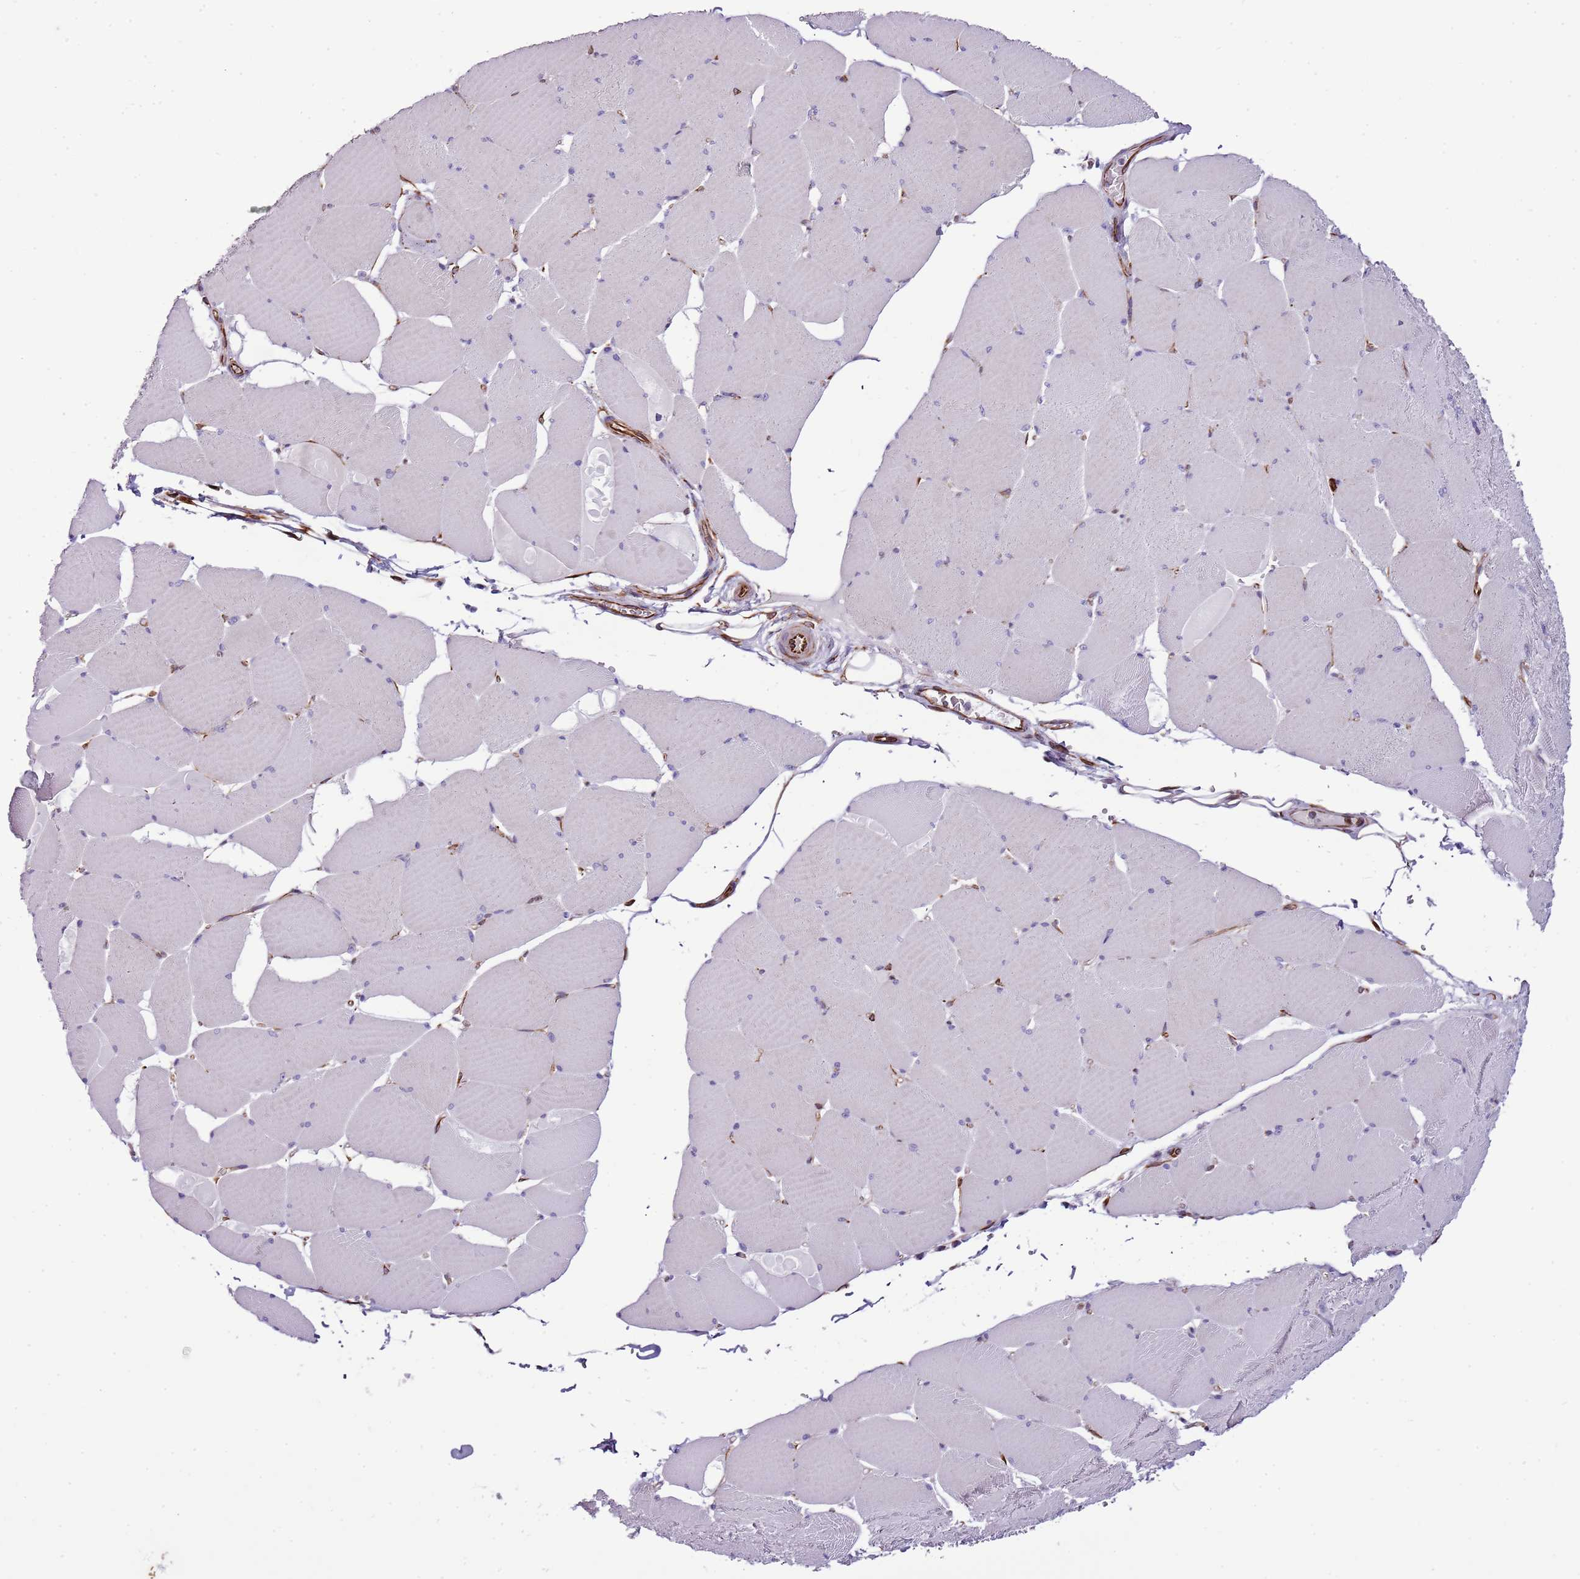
{"staining": {"intensity": "weak", "quantity": "<25%", "location": "cytoplasmic/membranous"}, "tissue": "skeletal muscle", "cell_type": "Myocytes", "image_type": "normal", "snomed": [{"axis": "morphology", "description": "Normal tissue, NOS"}, {"axis": "topography", "description": "Skeletal muscle"}, {"axis": "topography", "description": "Head-Neck"}], "caption": "Immunohistochemistry (IHC) image of unremarkable skeletal muscle: skeletal muscle stained with DAB (3,3'-diaminobenzidine) demonstrates no significant protein expression in myocytes.", "gene": "ZNF786", "patient": {"sex": "male", "age": 66}}